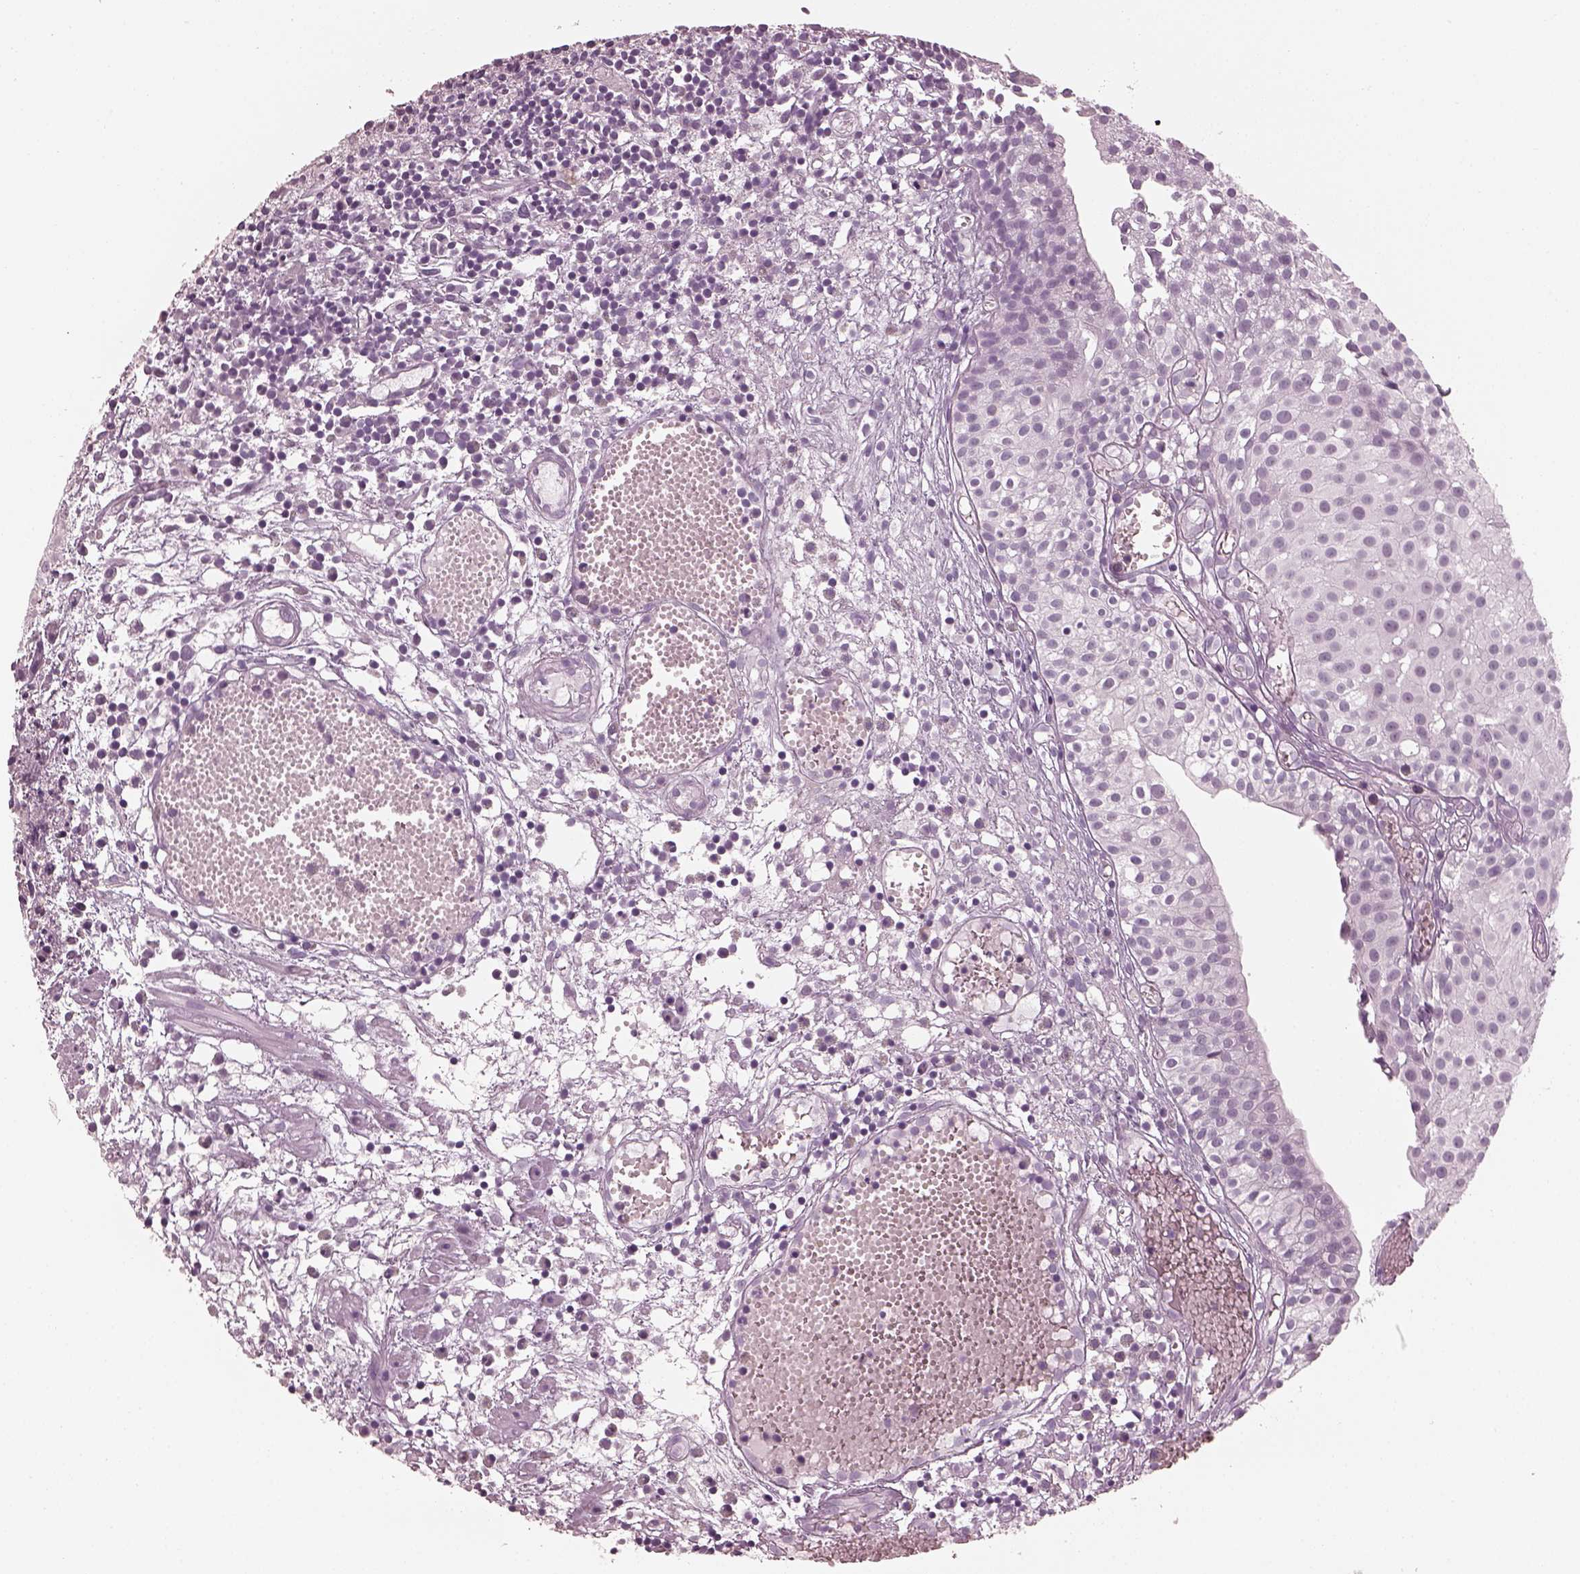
{"staining": {"intensity": "negative", "quantity": "none", "location": "none"}, "tissue": "urothelial cancer", "cell_type": "Tumor cells", "image_type": "cancer", "snomed": [{"axis": "morphology", "description": "Urothelial carcinoma, Low grade"}, {"axis": "topography", "description": "Urinary bladder"}], "caption": "An image of human urothelial cancer is negative for staining in tumor cells.", "gene": "C2orf81", "patient": {"sex": "male", "age": 79}}